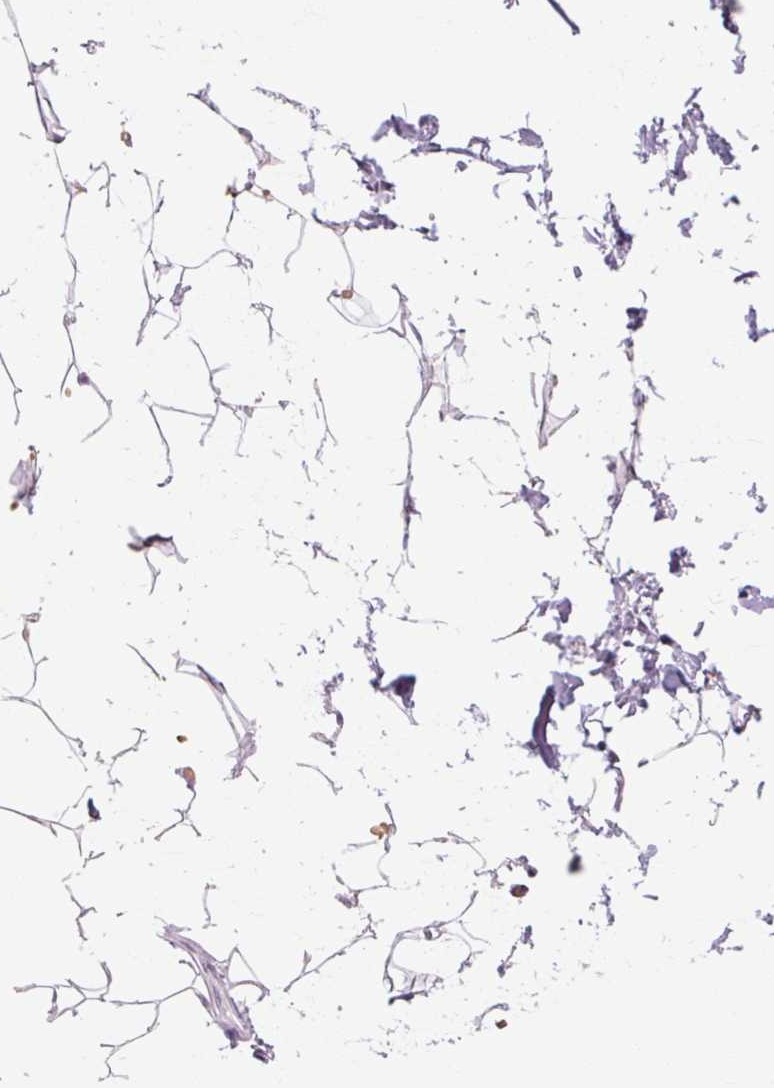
{"staining": {"intensity": "negative", "quantity": "none", "location": "none"}, "tissue": "adipose tissue", "cell_type": "Adipocytes", "image_type": "normal", "snomed": [{"axis": "morphology", "description": "Normal tissue, NOS"}, {"axis": "topography", "description": "Skin"}, {"axis": "topography", "description": "Peripheral nerve tissue"}], "caption": "Immunohistochemical staining of benign human adipose tissue reveals no significant positivity in adipocytes. (IHC, brightfield microscopy, high magnification).", "gene": "TAF1L", "patient": {"sex": "female", "age": 56}}